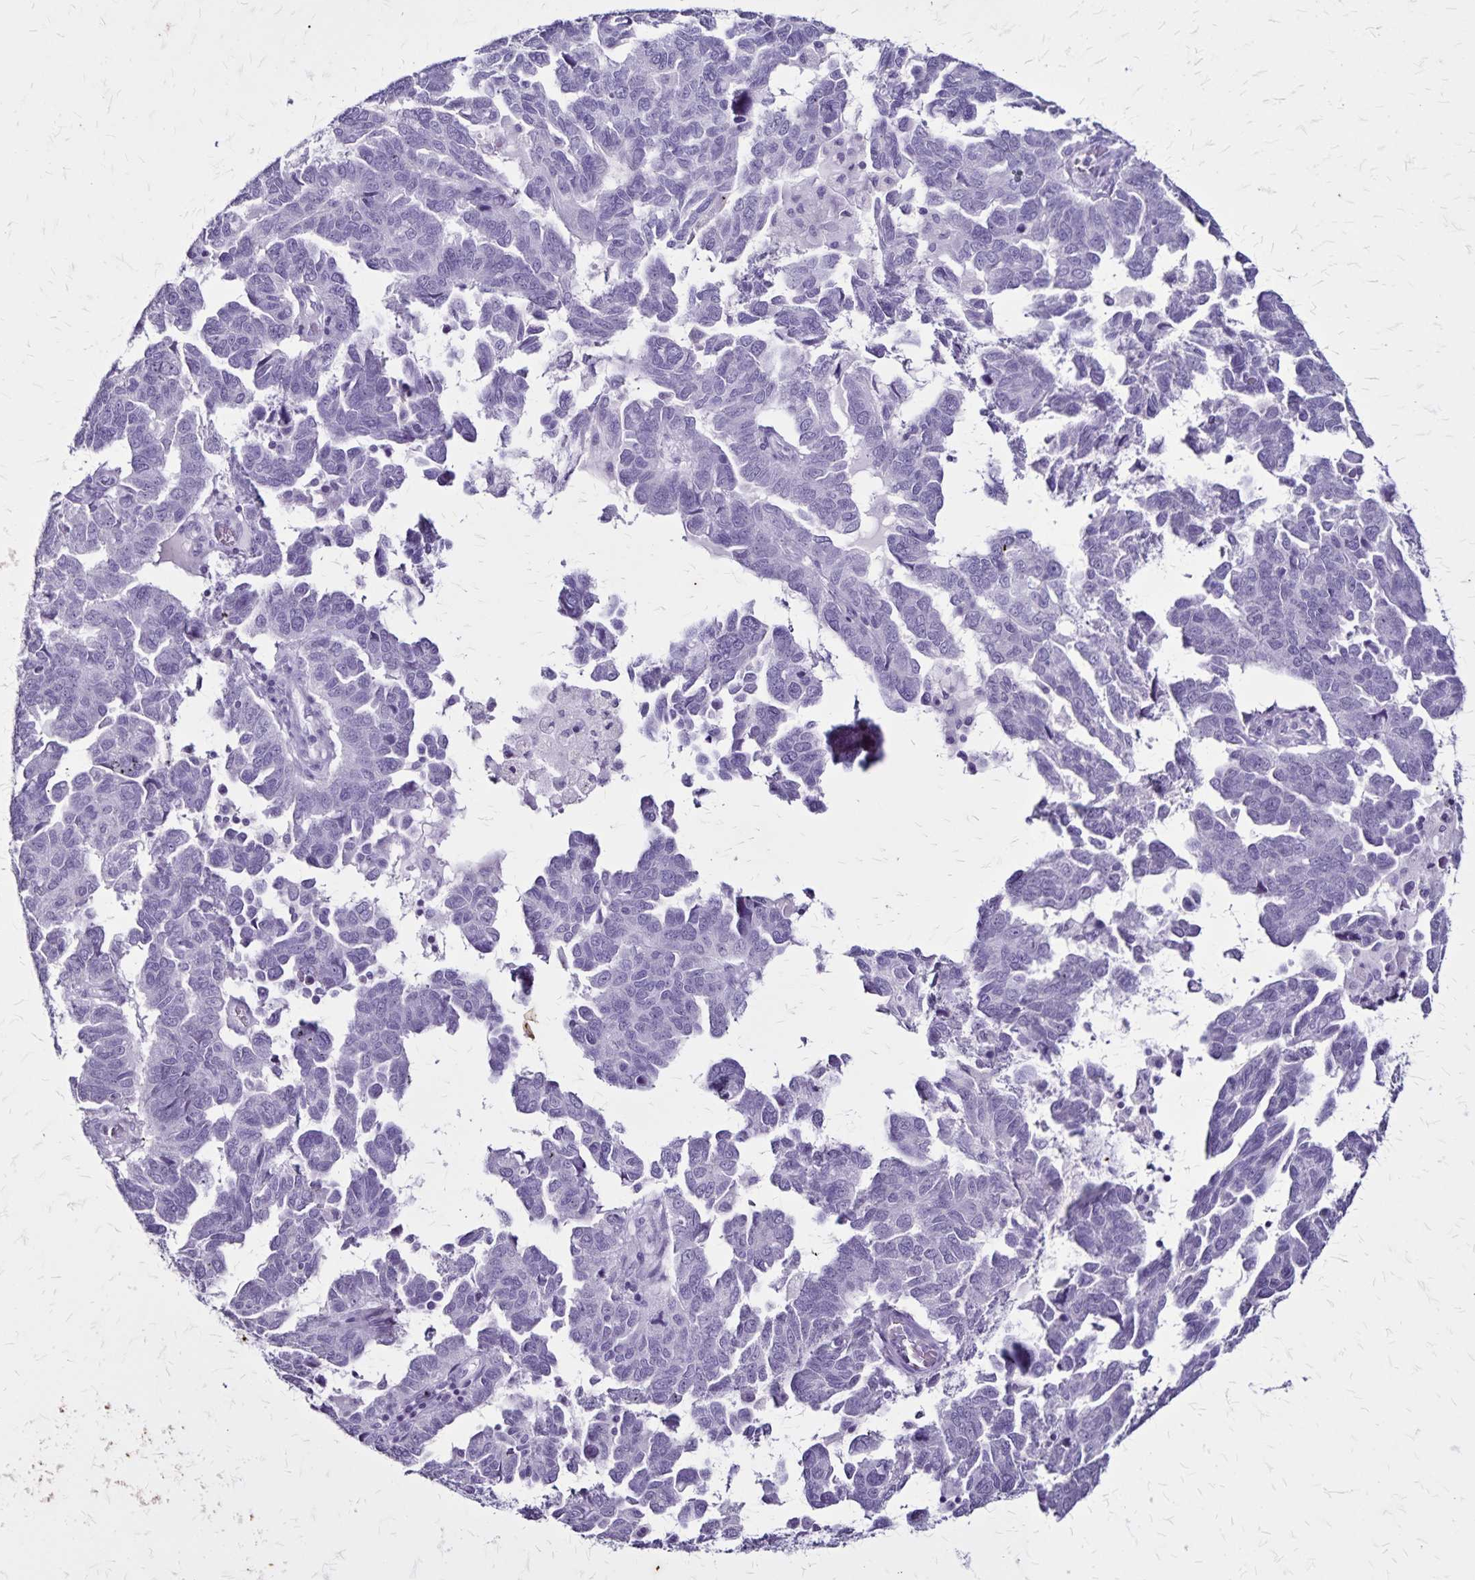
{"staining": {"intensity": "negative", "quantity": "none", "location": "none"}, "tissue": "ovarian cancer", "cell_type": "Tumor cells", "image_type": "cancer", "snomed": [{"axis": "morphology", "description": "Cystadenocarcinoma, serous, NOS"}, {"axis": "topography", "description": "Ovary"}], "caption": "IHC of ovarian cancer (serous cystadenocarcinoma) exhibits no expression in tumor cells.", "gene": "KRT2", "patient": {"sex": "female", "age": 64}}